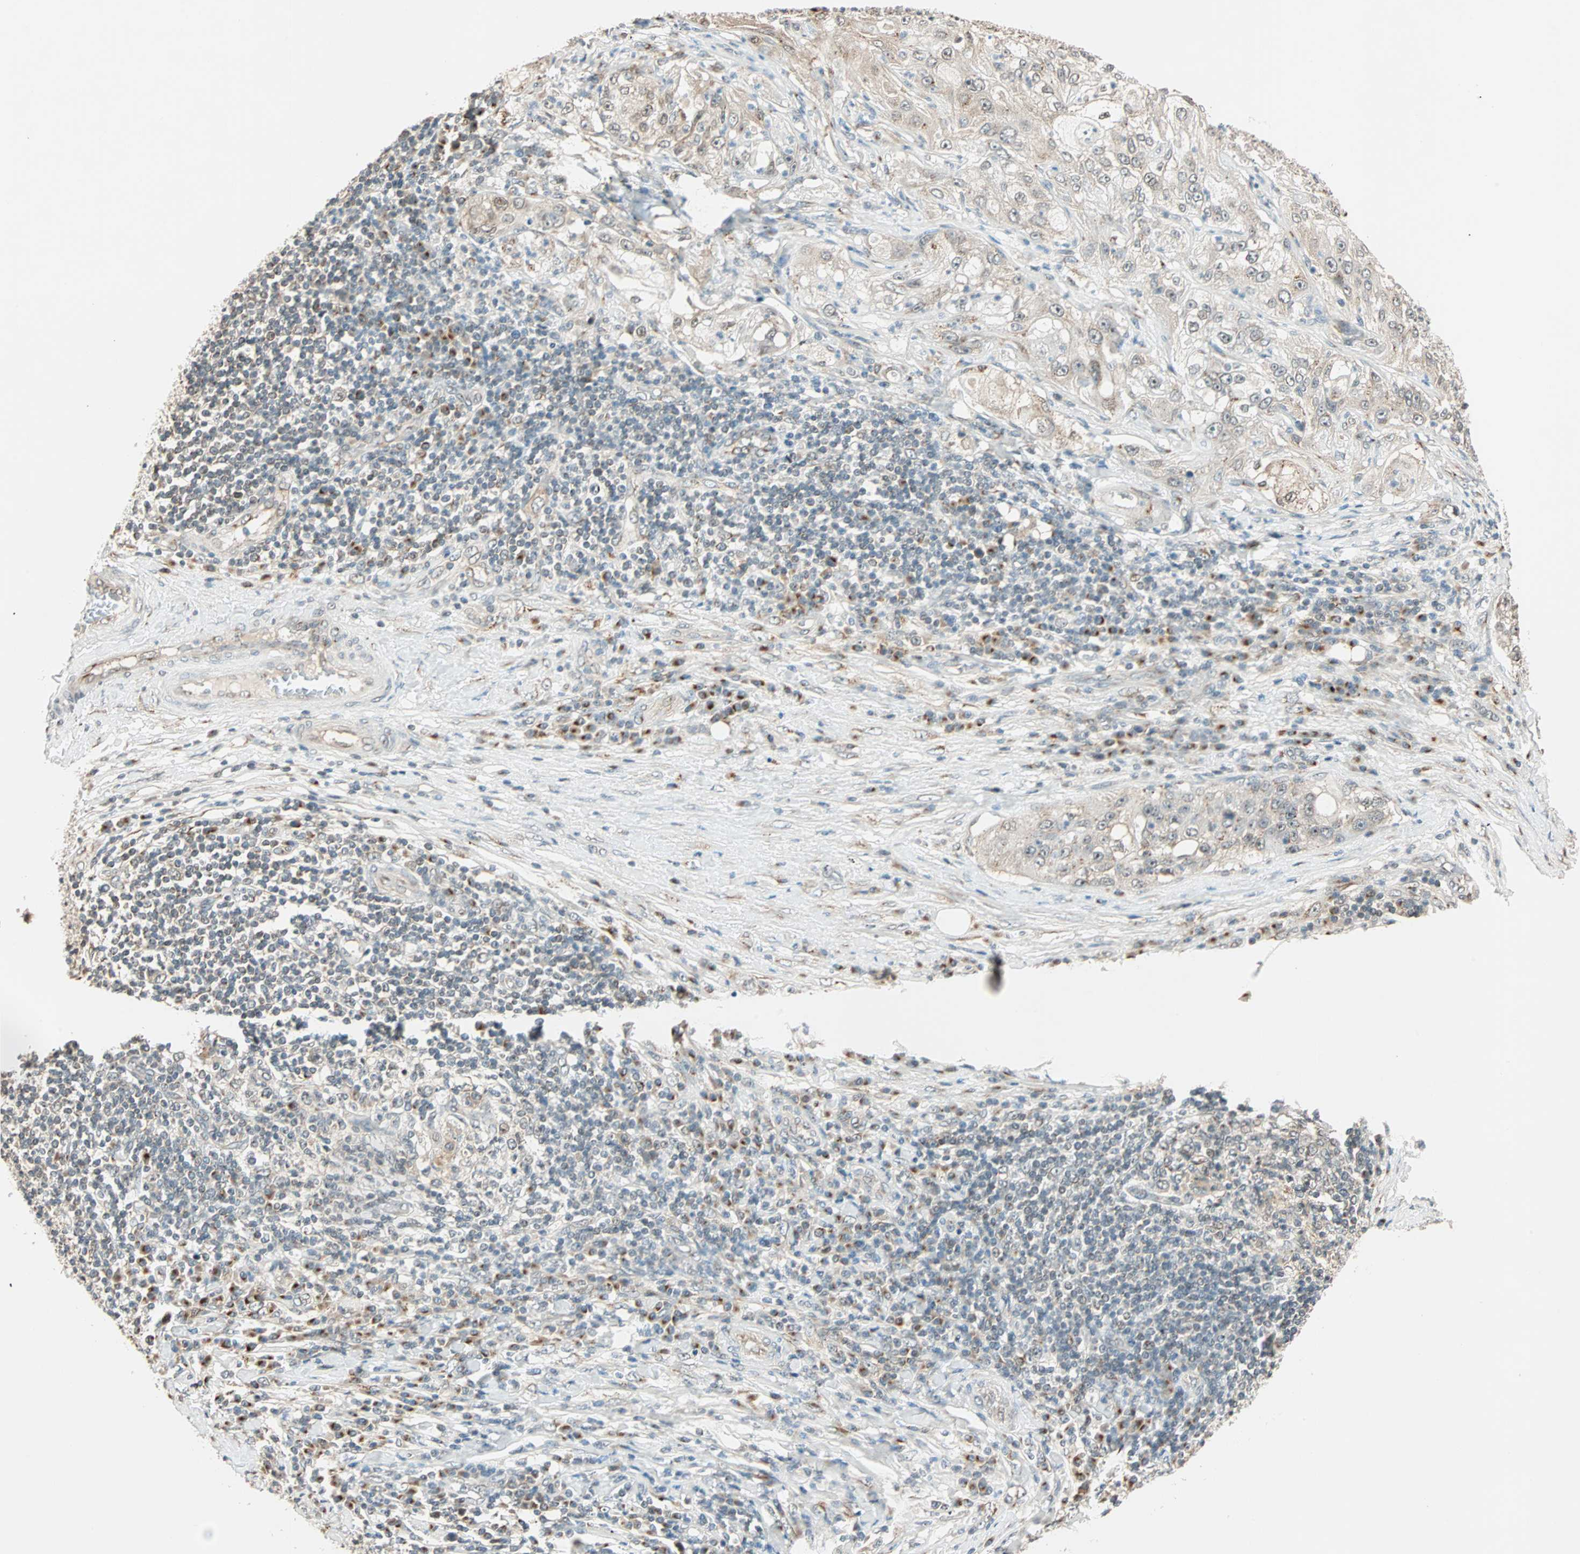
{"staining": {"intensity": "weak", "quantity": "<25%", "location": "cytoplasmic/membranous"}, "tissue": "lung cancer", "cell_type": "Tumor cells", "image_type": "cancer", "snomed": [{"axis": "morphology", "description": "Inflammation, NOS"}, {"axis": "morphology", "description": "Squamous cell carcinoma, NOS"}, {"axis": "topography", "description": "Lymph node"}, {"axis": "topography", "description": "Soft tissue"}, {"axis": "topography", "description": "Lung"}], "caption": "Photomicrograph shows no significant protein staining in tumor cells of lung cancer (squamous cell carcinoma).", "gene": "PRDM2", "patient": {"sex": "male", "age": 66}}